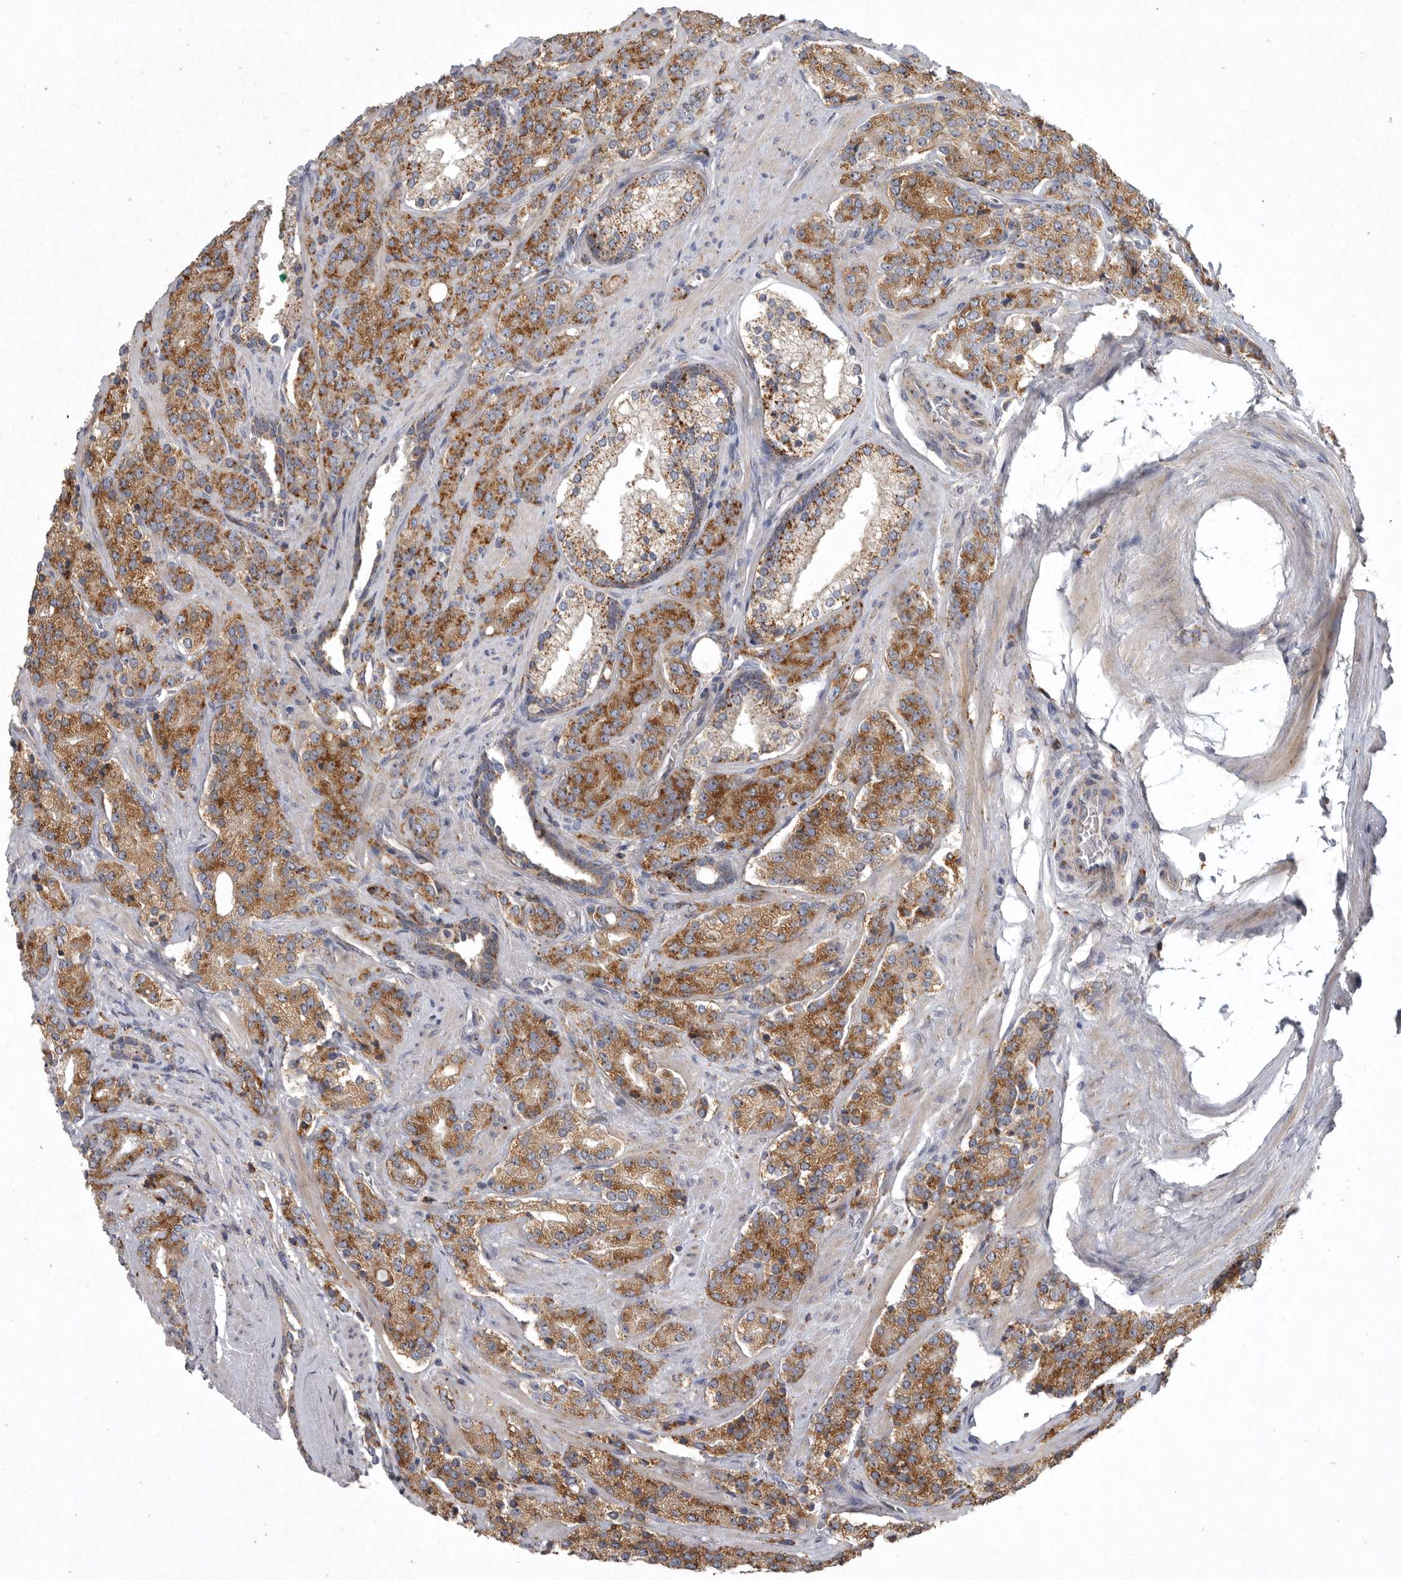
{"staining": {"intensity": "moderate", "quantity": ">75%", "location": "cytoplasmic/membranous"}, "tissue": "prostate cancer", "cell_type": "Tumor cells", "image_type": "cancer", "snomed": [{"axis": "morphology", "description": "Adenocarcinoma, High grade"}, {"axis": "topography", "description": "Prostate"}], "caption": "Prostate cancer tissue shows moderate cytoplasmic/membranous staining in about >75% of tumor cells, visualized by immunohistochemistry.", "gene": "LAMTOR3", "patient": {"sex": "male", "age": 71}}